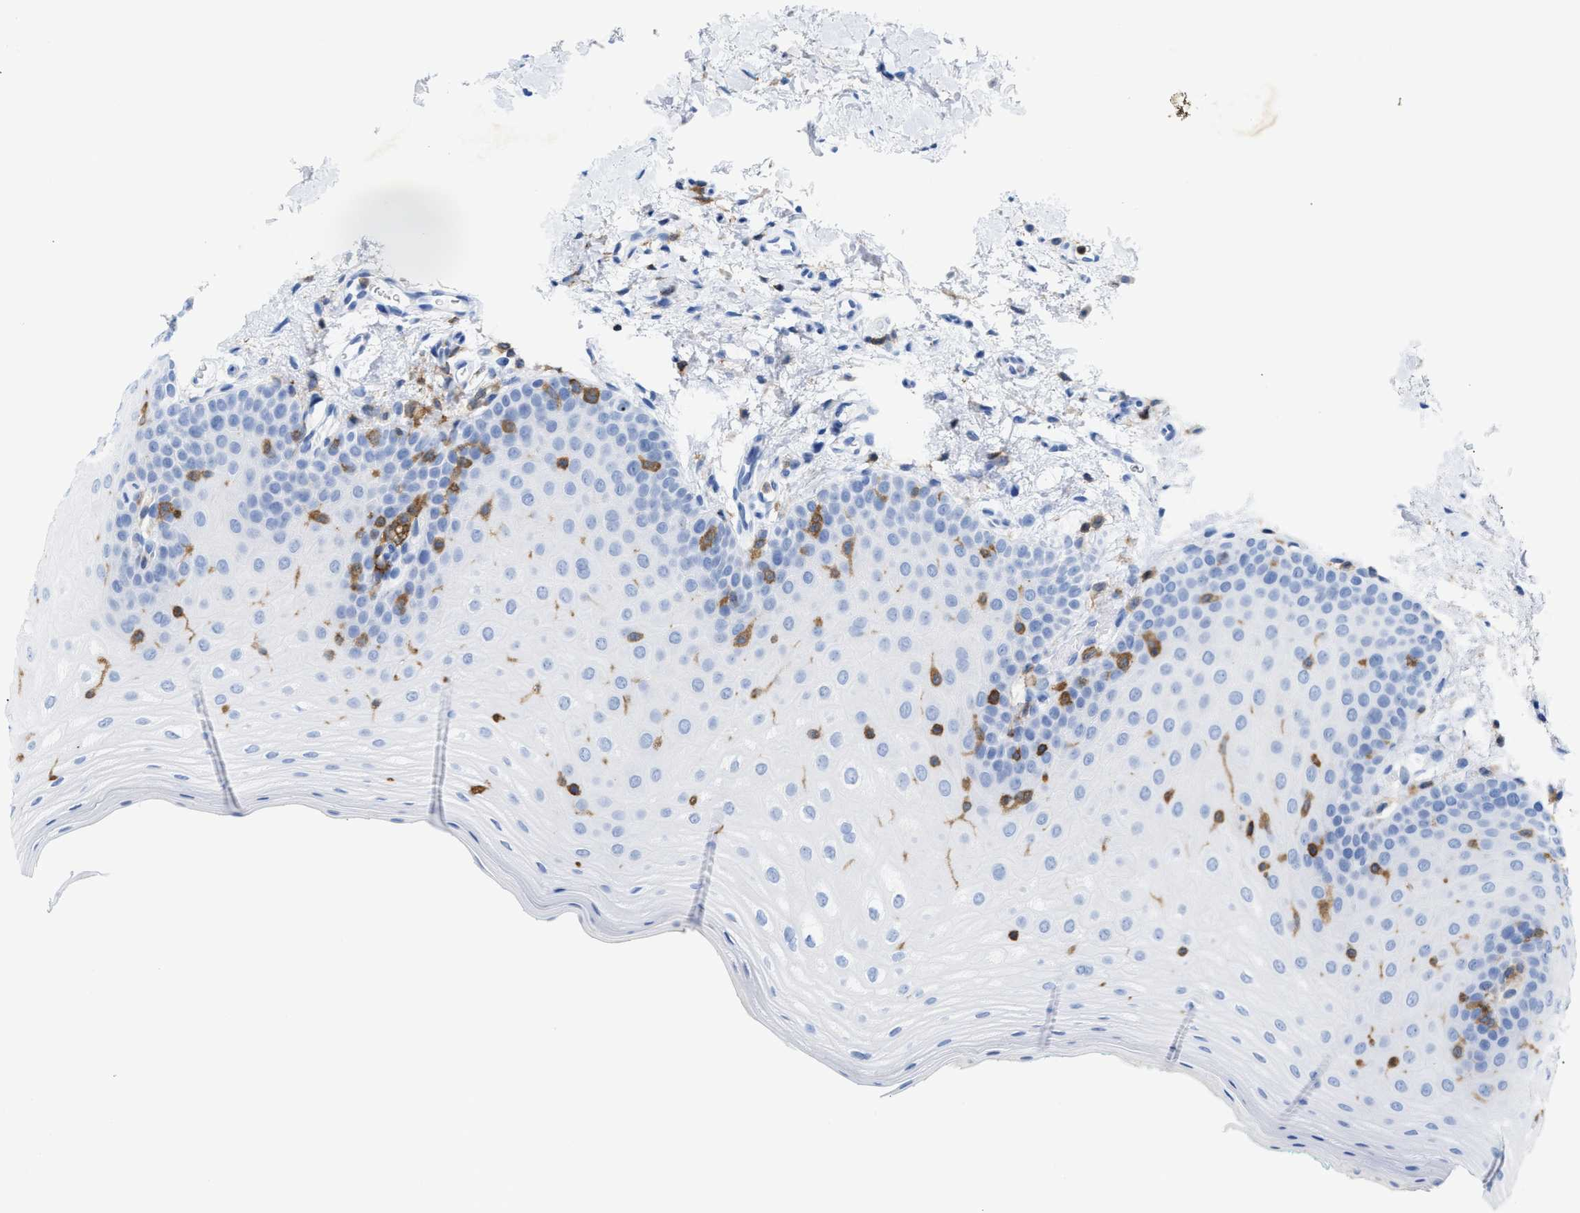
{"staining": {"intensity": "negative", "quantity": "none", "location": "none"}, "tissue": "oral mucosa", "cell_type": "Squamous epithelial cells", "image_type": "normal", "snomed": [{"axis": "morphology", "description": "Normal tissue, NOS"}, {"axis": "topography", "description": "Skin"}, {"axis": "topography", "description": "Oral tissue"}], "caption": "Immunohistochemistry (IHC) image of unremarkable human oral mucosa stained for a protein (brown), which demonstrates no positivity in squamous epithelial cells. Nuclei are stained in blue.", "gene": "LCP1", "patient": {"sex": "male", "age": 84}}